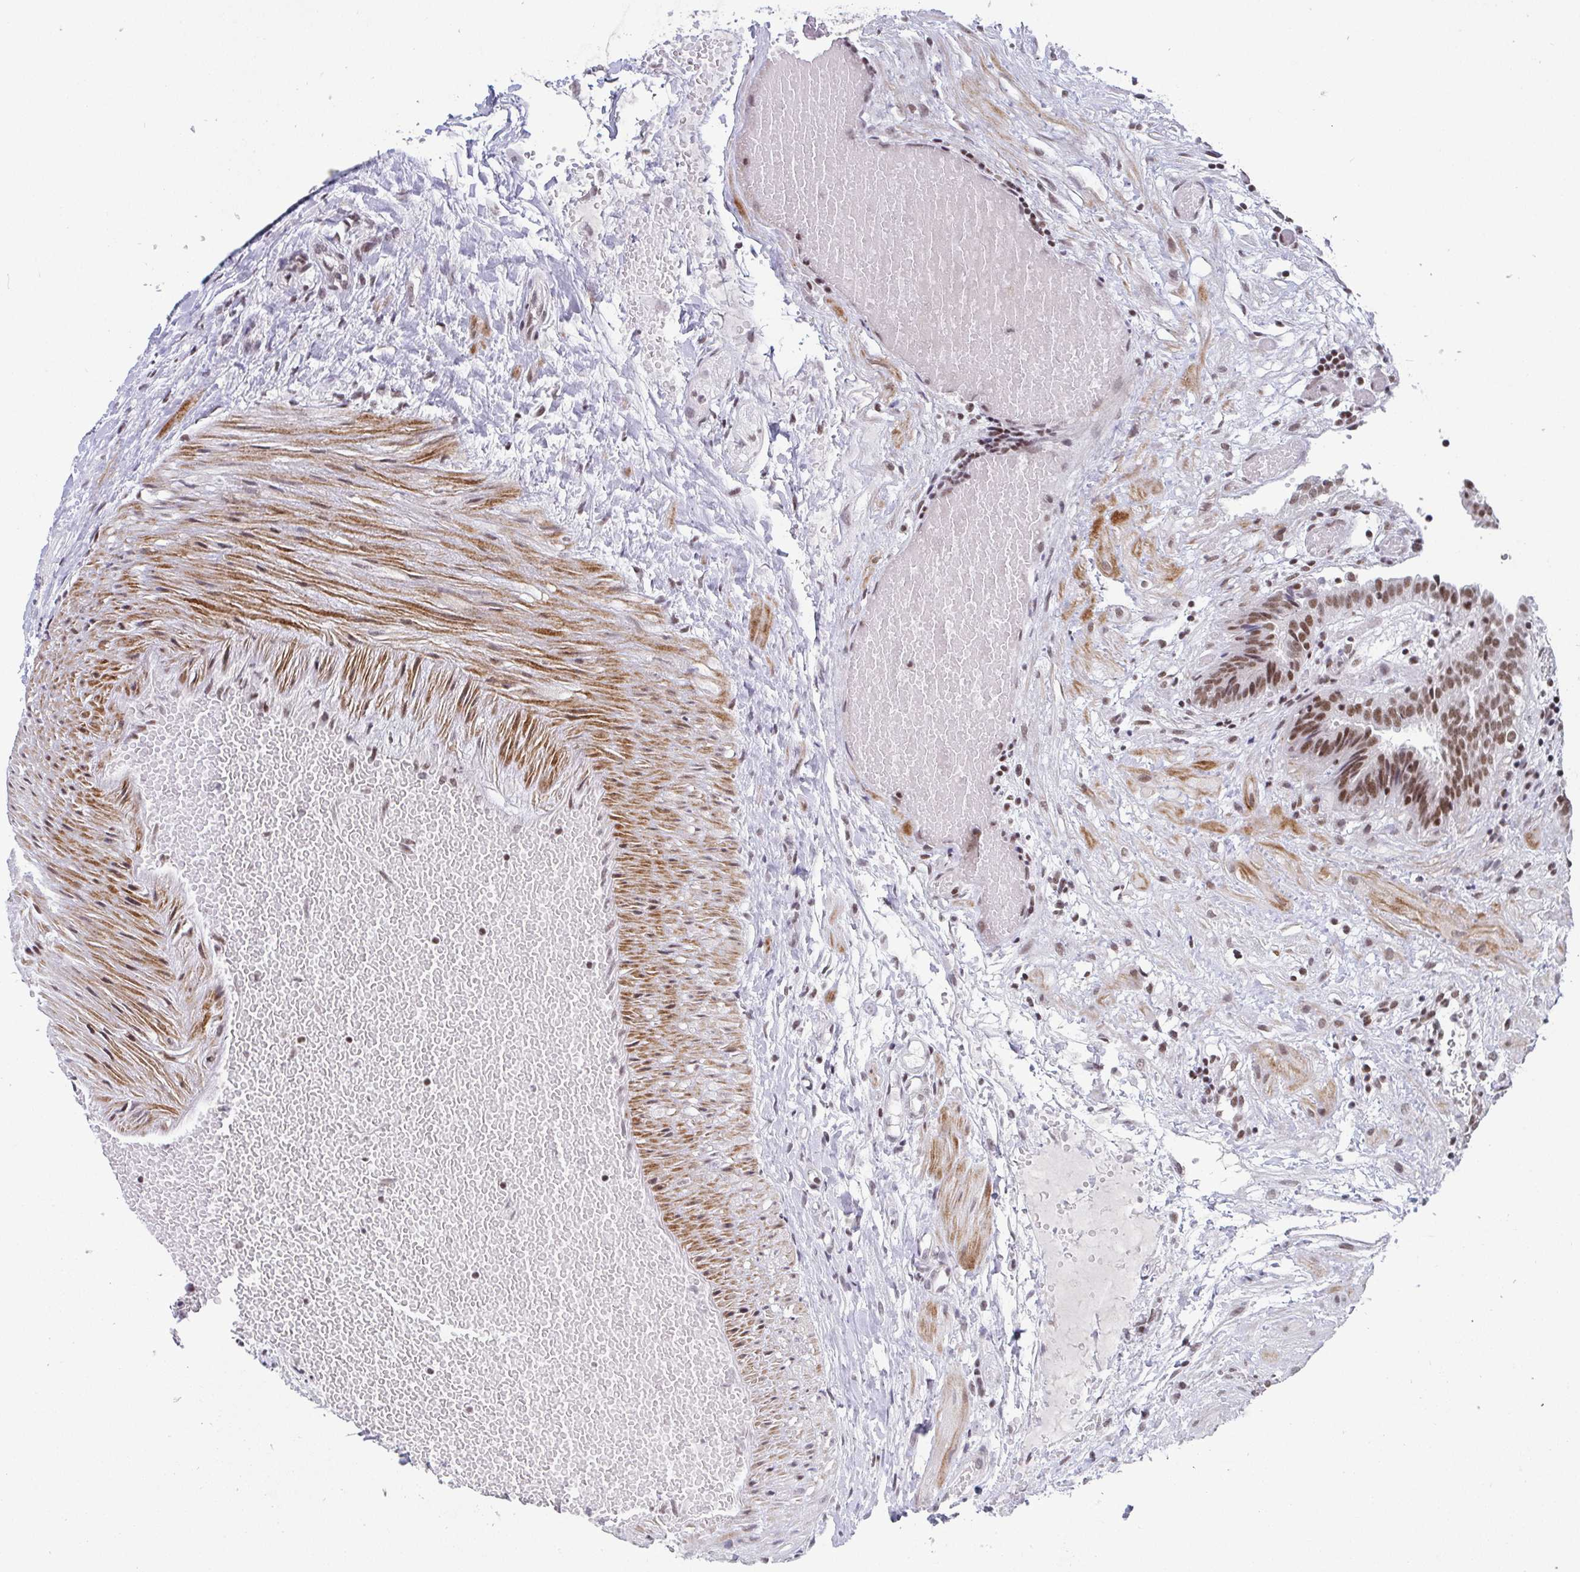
{"staining": {"intensity": "moderate", "quantity": ">75%", "location": "nuclear"}, "tissue": "fallopian tube", "cell_type": "Glandular cells", "image_type": "normal", "snomed": [{"axis": "morphology", "description": "Normal tissue, NOS"}, {"axis": "topography", "description": "Fallopian tube"}], "caption": "Human fallopian tube stained for a protein (brown) shows moderate nuclear positive expression in approximately >75% of glandular cells.", "gene": "CTCF", "patient": {"sex": "female", "age": 37}}